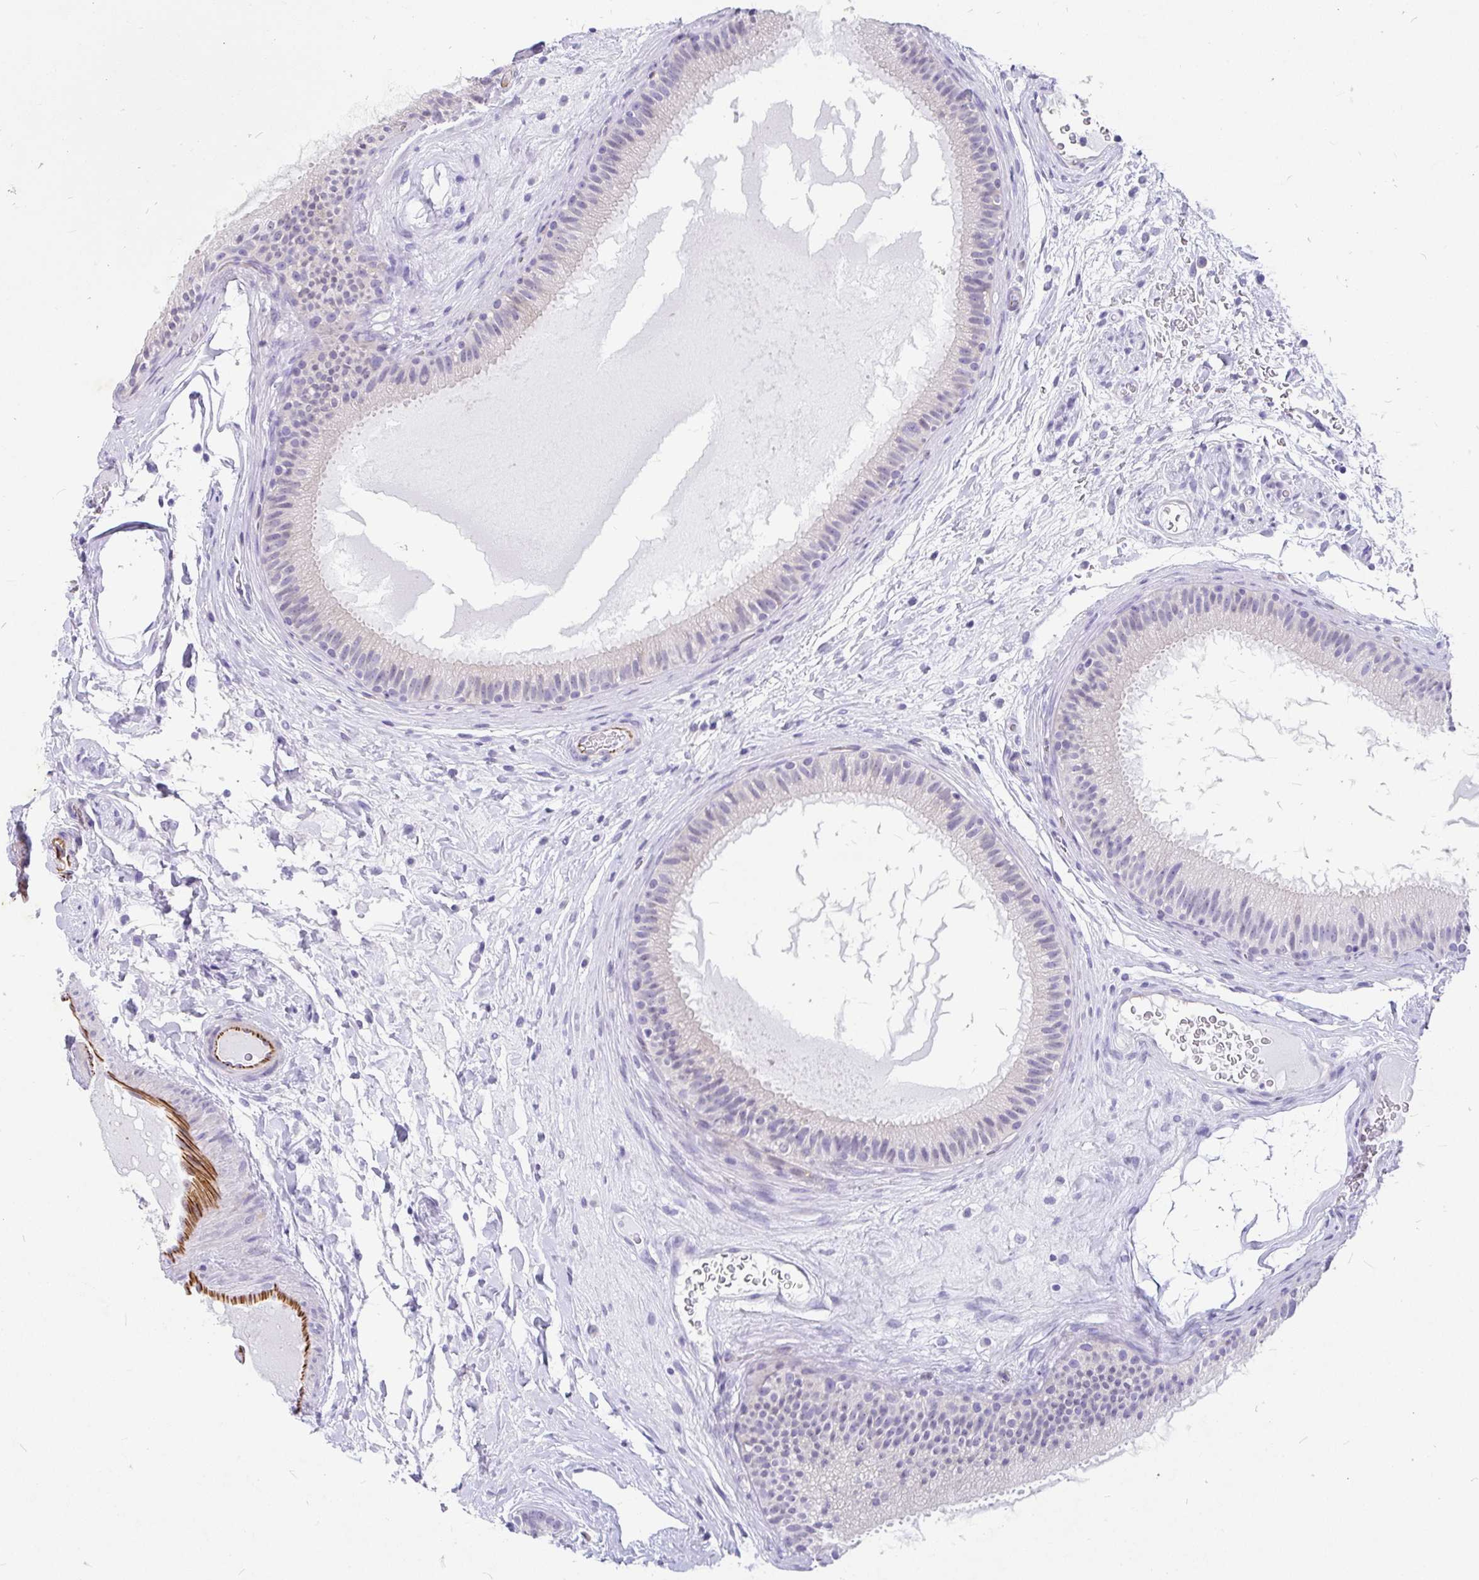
{"staining": {"intensity": "negative", "quantity": "none", "location": "none"}, "tissue": "epididymis", "cell_type": "Glandular cells", "image_type": "normal", "snomed": [{"axis": "morphology", "description": "Normal tissue, NOS"}, {"axis": "topography", "description": "Epididymis"}], "caption": "Glandular cells are negative for brown protein staining in normal epididymis.", "gene": "EML5", "patient": {"sex": "male", "age": 23}}